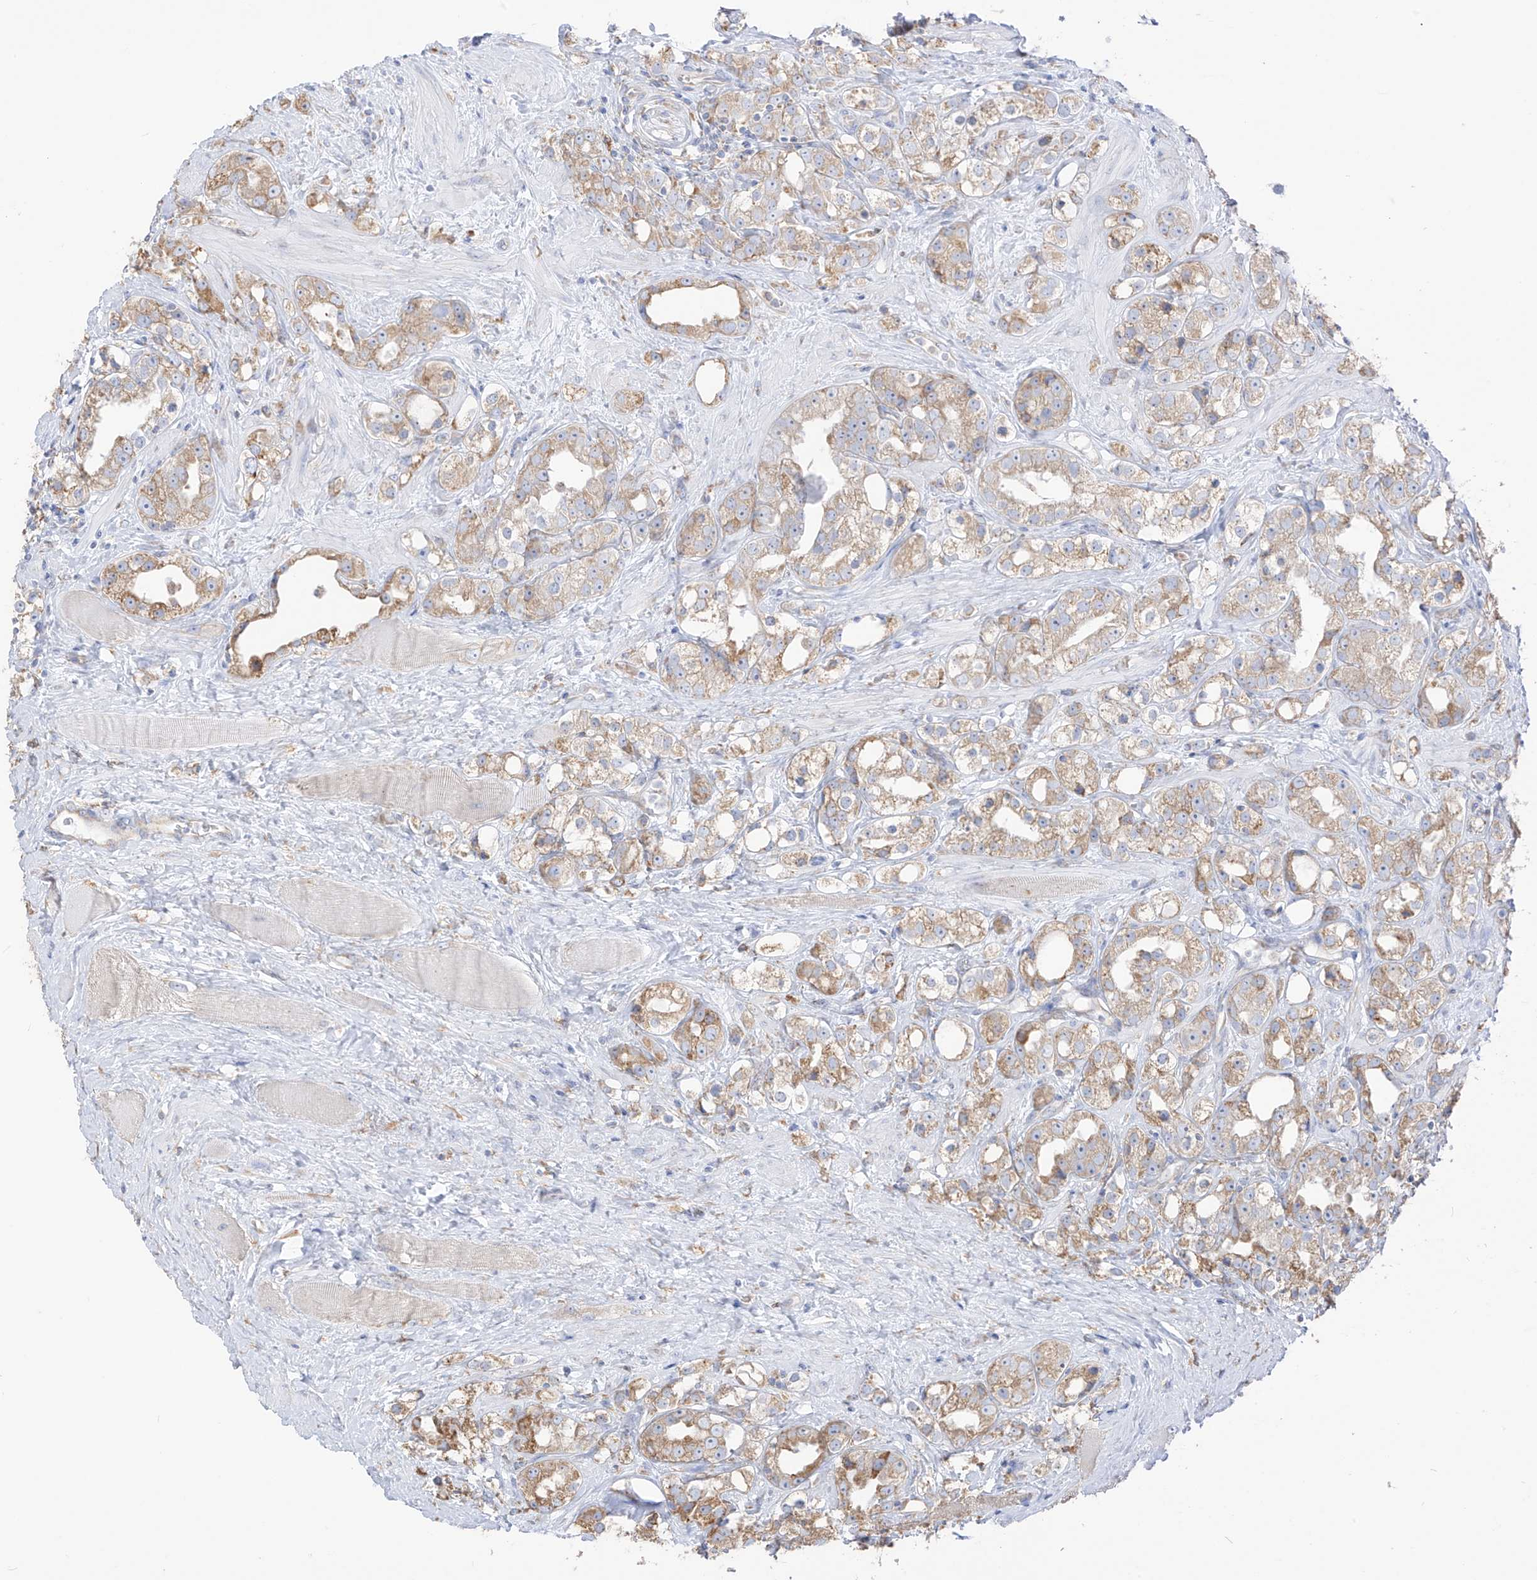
{"staining": {"intensity": "weak", "quantity": ">75%", "location": "cytoplasmic/membranous"}, "tissue": "prostate cancer", "cell_type": "Tumor cells", "image_type": "cancer", "snomed": [{"axis": "morphology", "description": "Adenocarcinoma, NOS"}, {"axis": "topography", "description": "Prostate"}], "caption": "About >75% of tumor cells in human adenocarcinoma (prostate) exhibit weak cytoplasmic/membranous protein staining as visualized by brown immunohistochemical staining.", "gene": "PDIA6", "patient": {"sex": "male", "age": 79}}